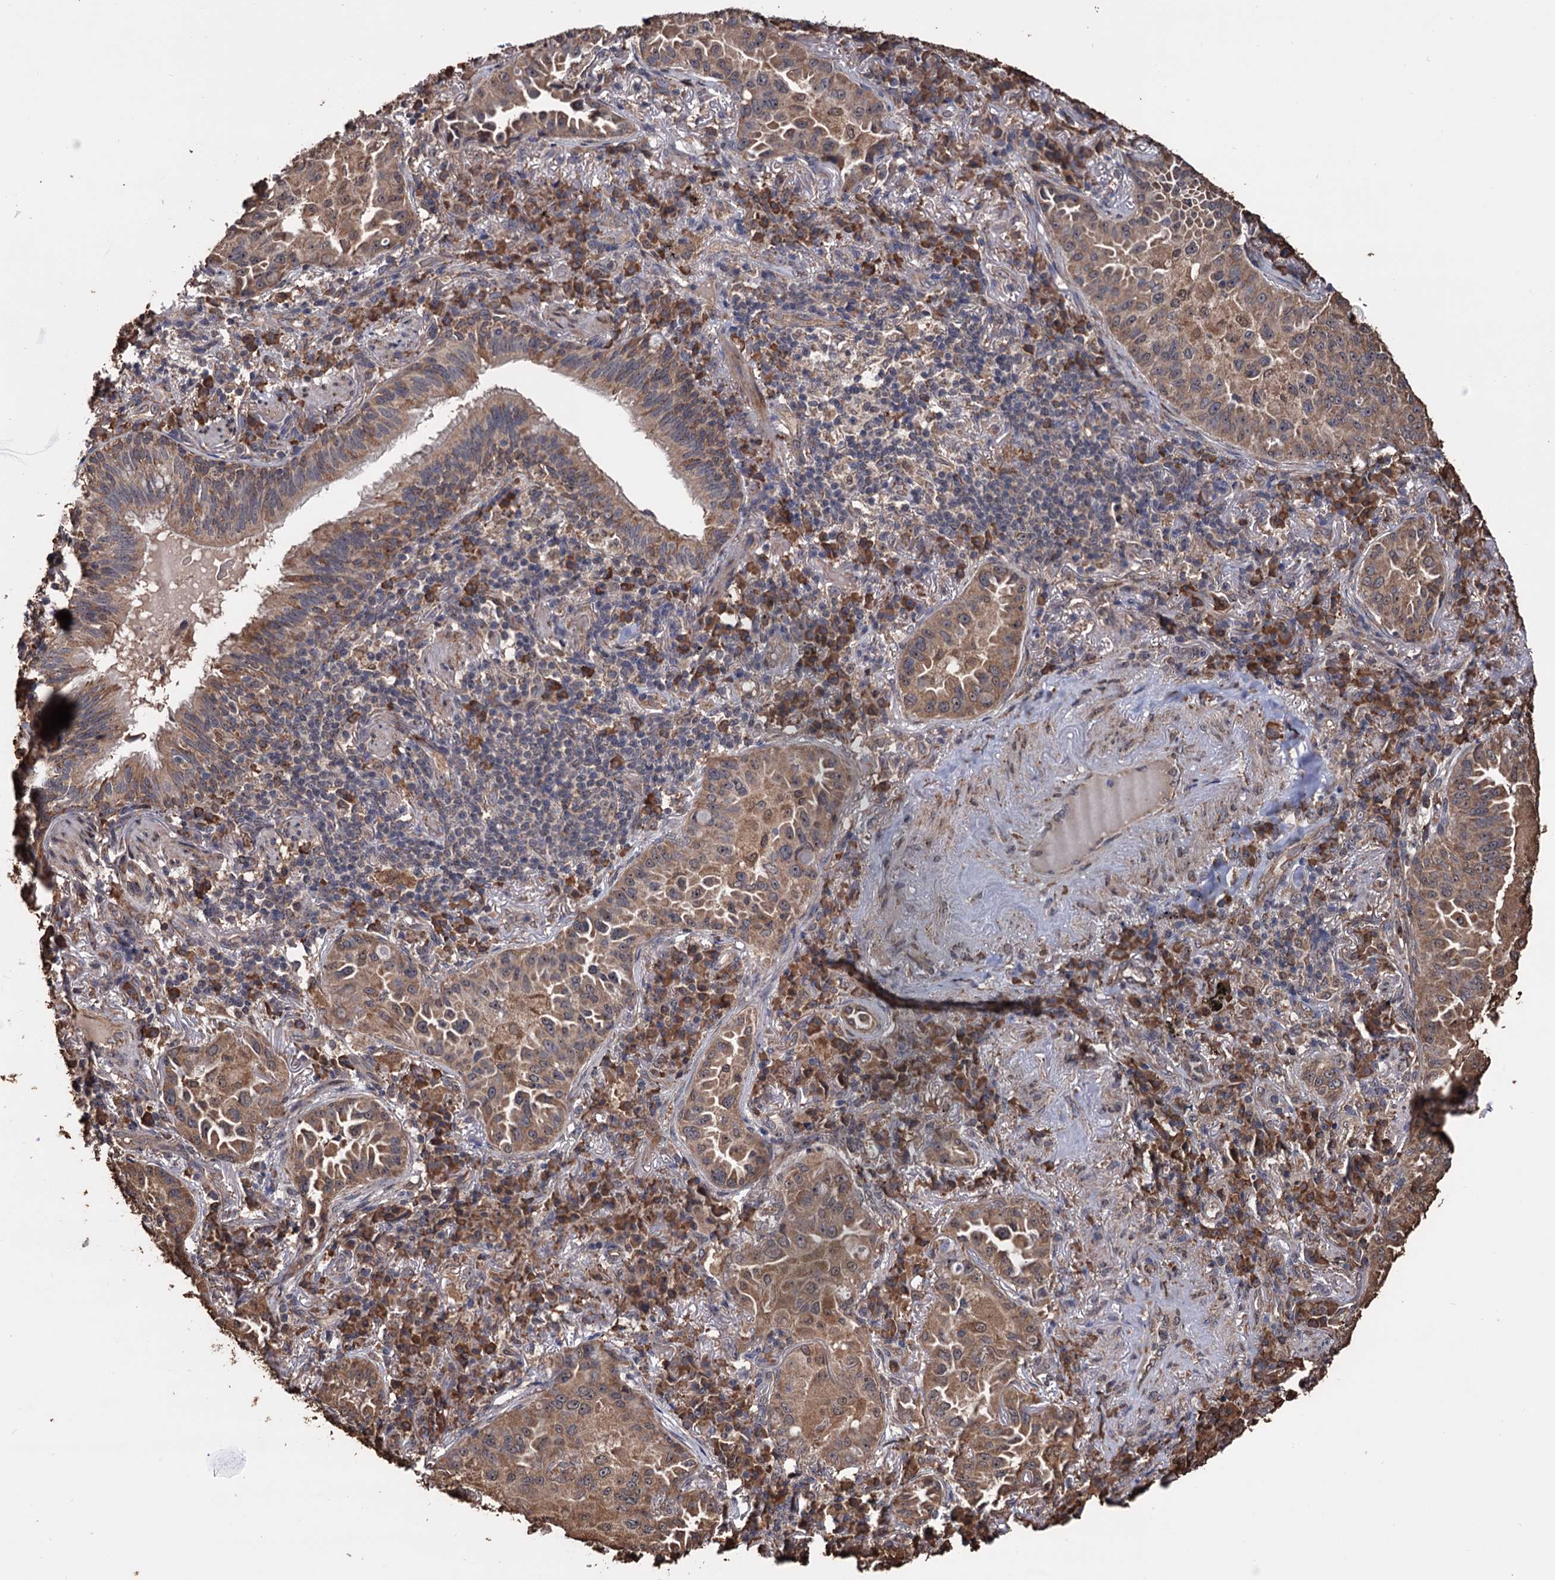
{"staining": {"intensity": "moderate", "quantity": ">75%", "location": "cytoplasmic/membranous"}, "tissue": "lung cancer", "cell_type": "Tumor cells", "image_type": "cancer", "snomed": [{"axis": "morphology", "description": "Adenocarcinoma, NOS"}, {"axis": "topography", "description": "Lung"}], "caption": "Protein analysis of adenocarcinoma (lung) tissue reveals moderate cytoplasmic/membranous expression in about >75% of tumor cells.", "gene": "TBC1D12", "patient": {"sex": "female", "age": 69}}